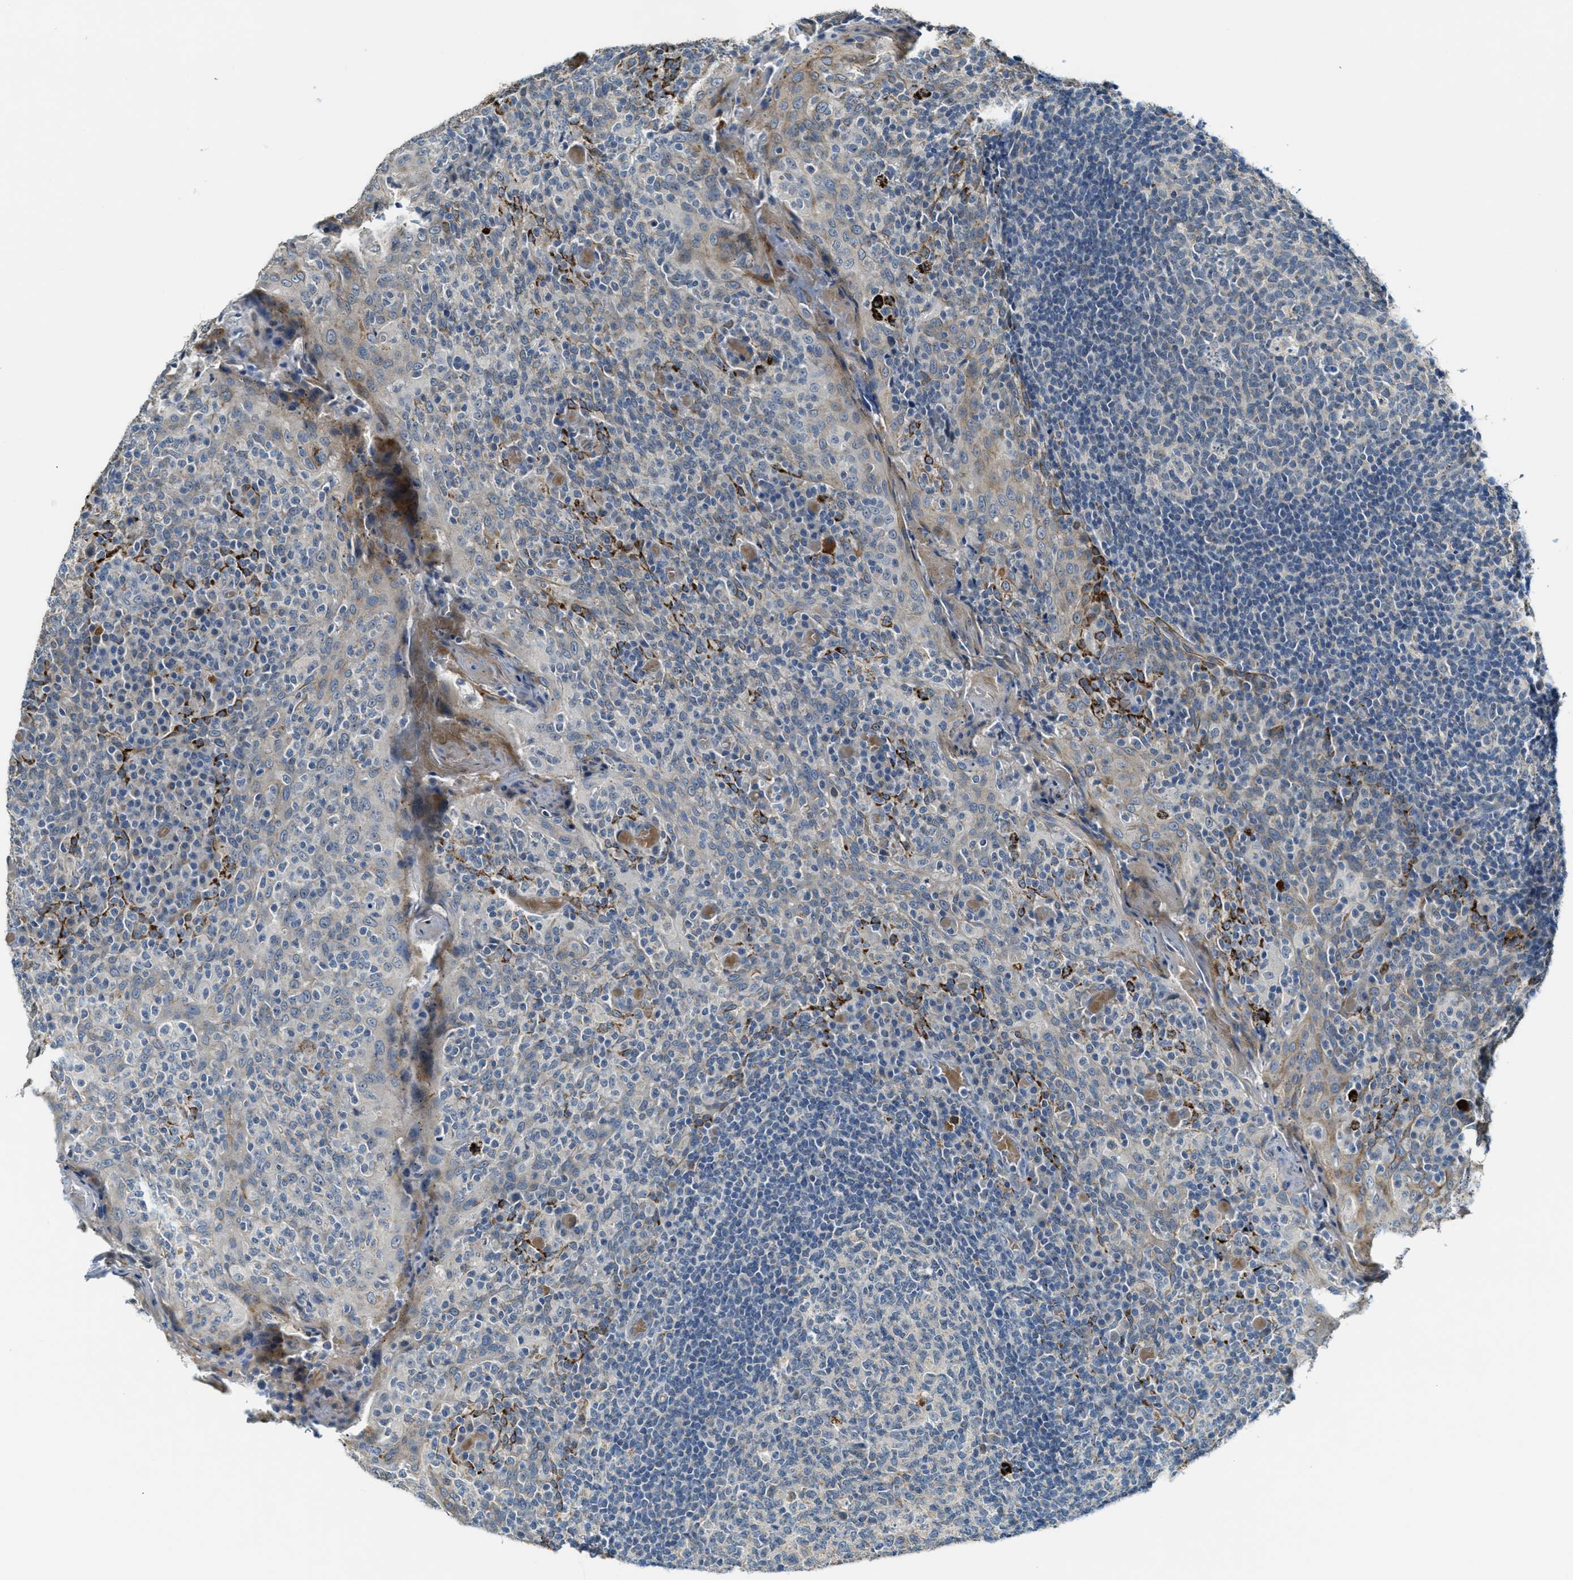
{"staining": {"intensity": "weak", "quantity": "<25%", "location": "cytoplasmic/membranous"}, "tissue": "tonsil", "cell_type": "Germinal center cells", "image_type": "normal", "snomed": [{"axis": "morphology", "description": "Normal tissue, NOS"}, {"axis": "topography", "description": "Tonsil"}], "caption": "An immunohistochemistry photomicrograph of benign tonsil is shown. There is no staining in germinal center cells of tonsil.", "gene": "CDON", "patient": {"sex": "female", "age": 19}}